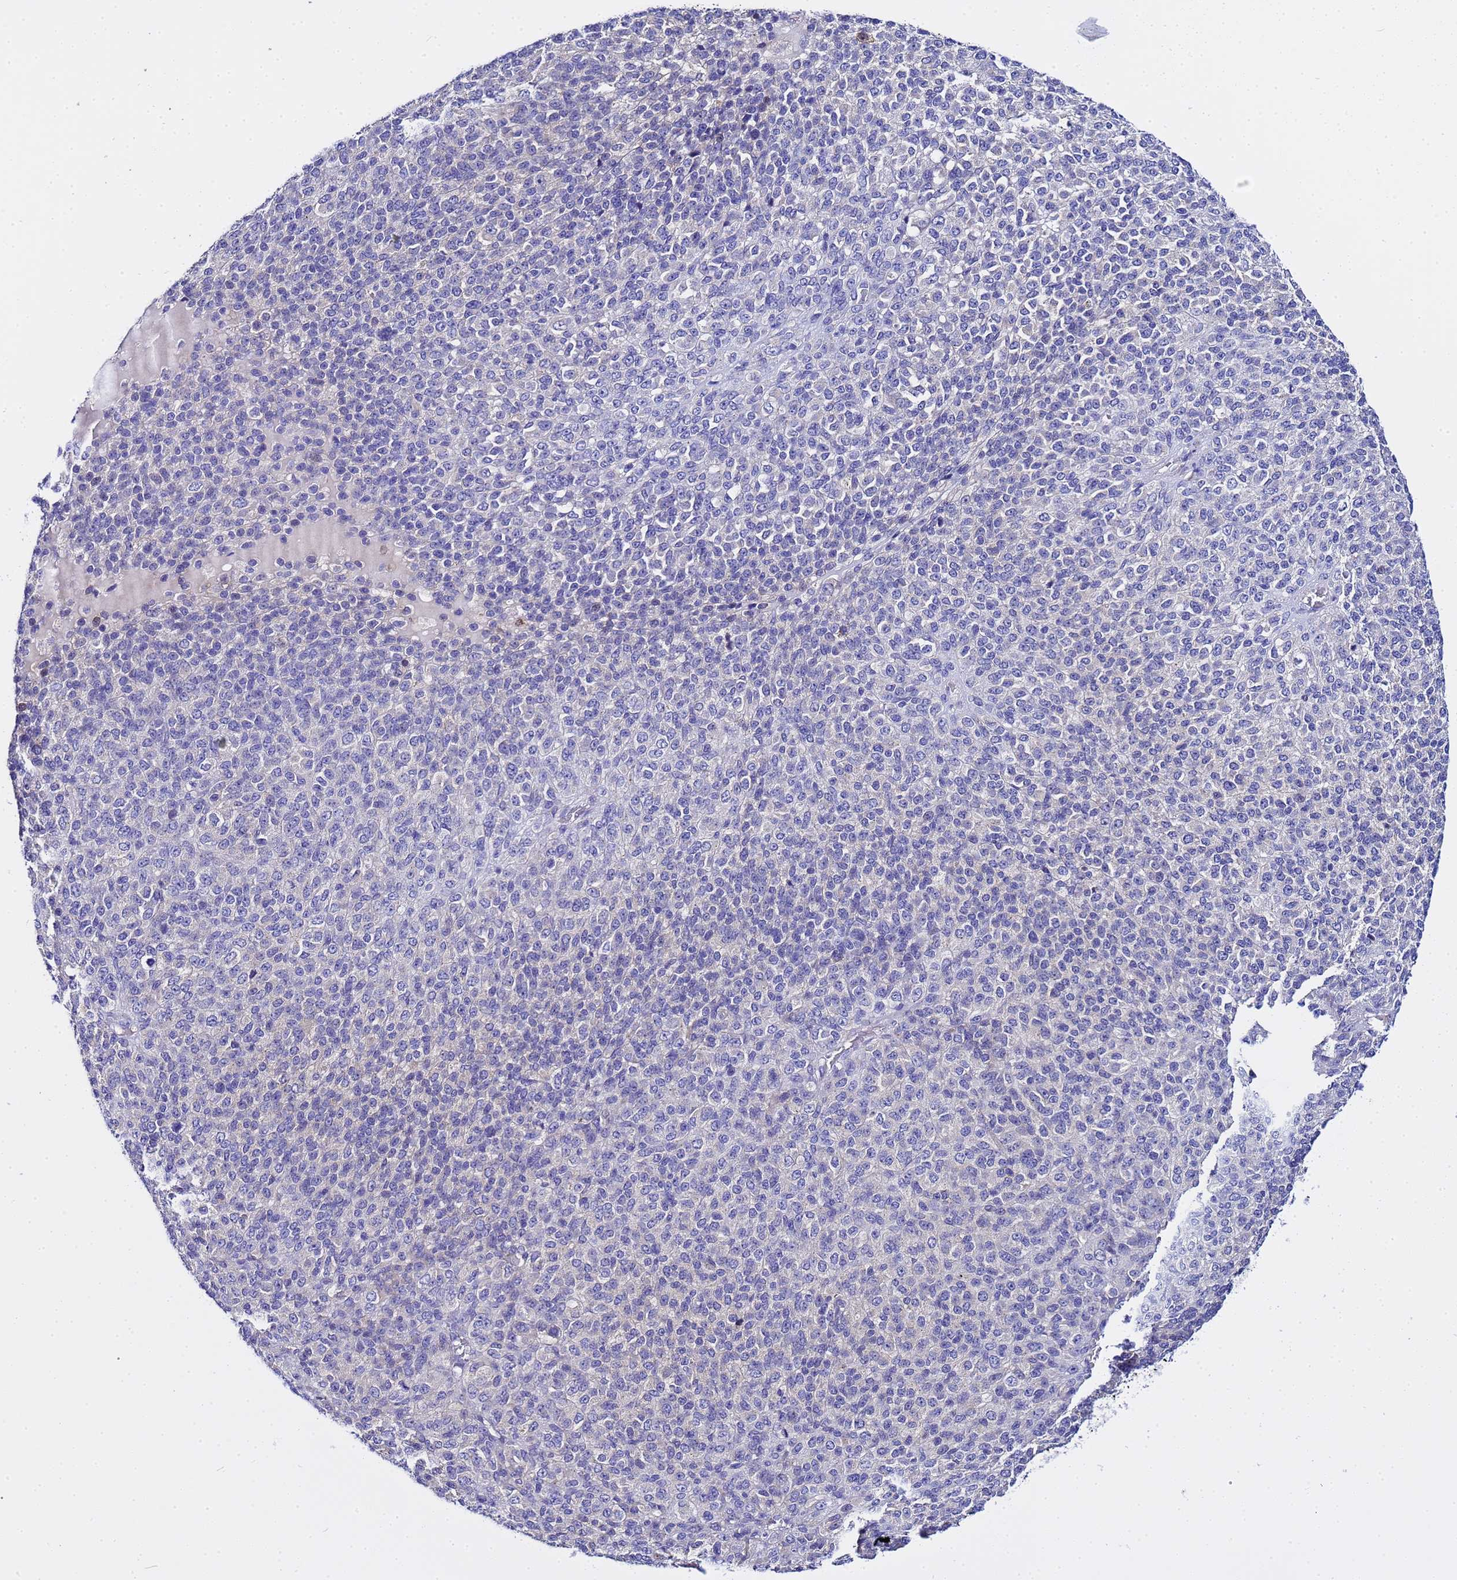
{"staining": {"intensity": "negative", "quantity": "none", "location": "none"}, "tissue": "melanoma", "cell_type": "Tumor cells", "image_type": "cancer", "snomed": [{"axis": "morphology", "description": "Malignant melanoma, Metastatic site"}, {"axis": "topography", "description": "Brain"}], "caption": "Immunohistochemical staining of human melanoma shows no significant positivity in tumor cells. Nuclei are stained in blue.", "gene": "USP18", "patient": {"sex": "female", "age": 56}}